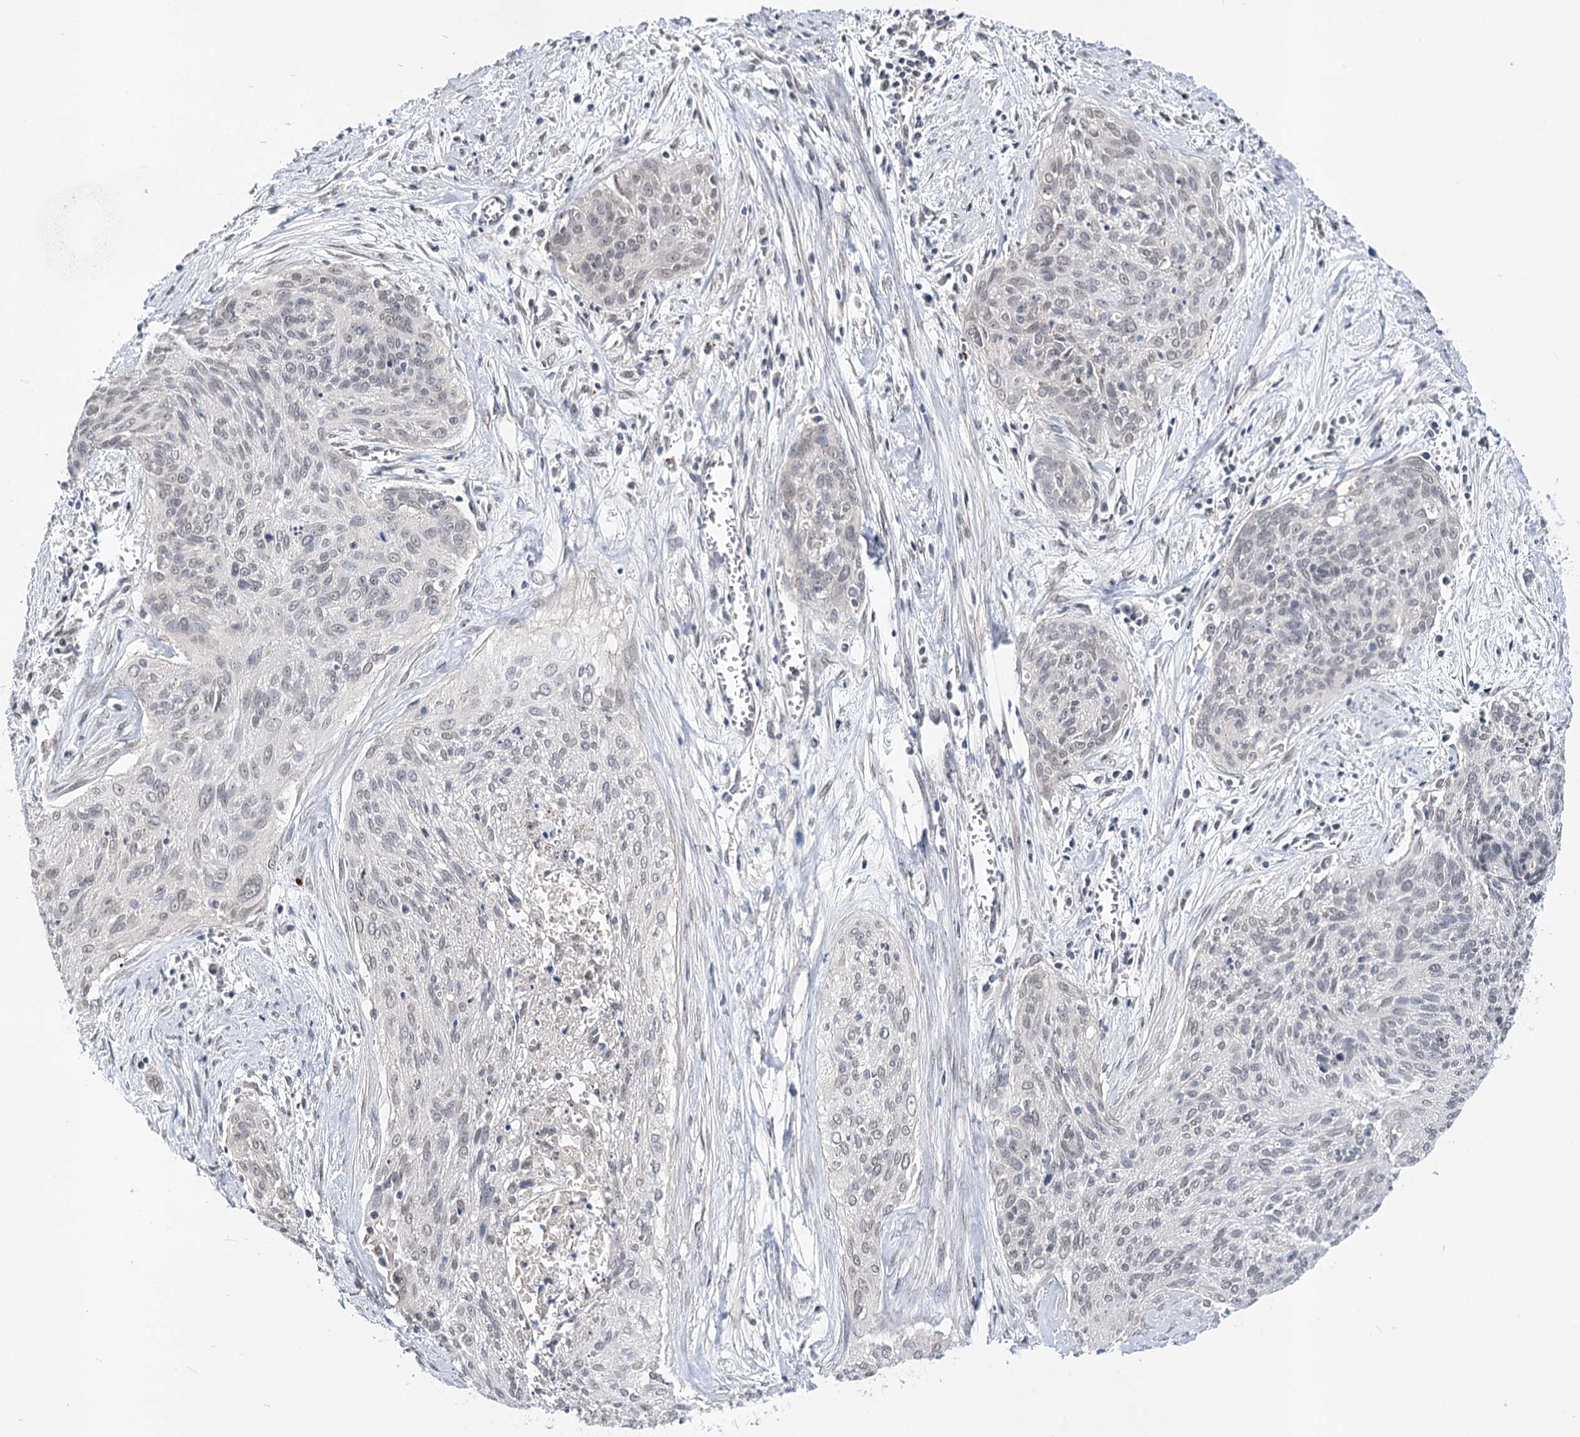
{"staining": {"intensity": "weak", "quantity": "25%-75%", "location": "nuclear"}, "tissue": "cervical cancer", "cell_type": "Tumor cells", "image_type": "cancer", "snomed": [{"axis": "morphology", "description": "Squamous cell carcinoma, NOS"}, {"axis": "topography", "description": "Cervix"}], "caption": "Protein analysis of cervical squamous cell carcinoma tissue reveals weak nuclear expression in about 25%-75% of tumor cells.", "gene": "ATP10B", "patient": {"sex": "female", "age": 55}}